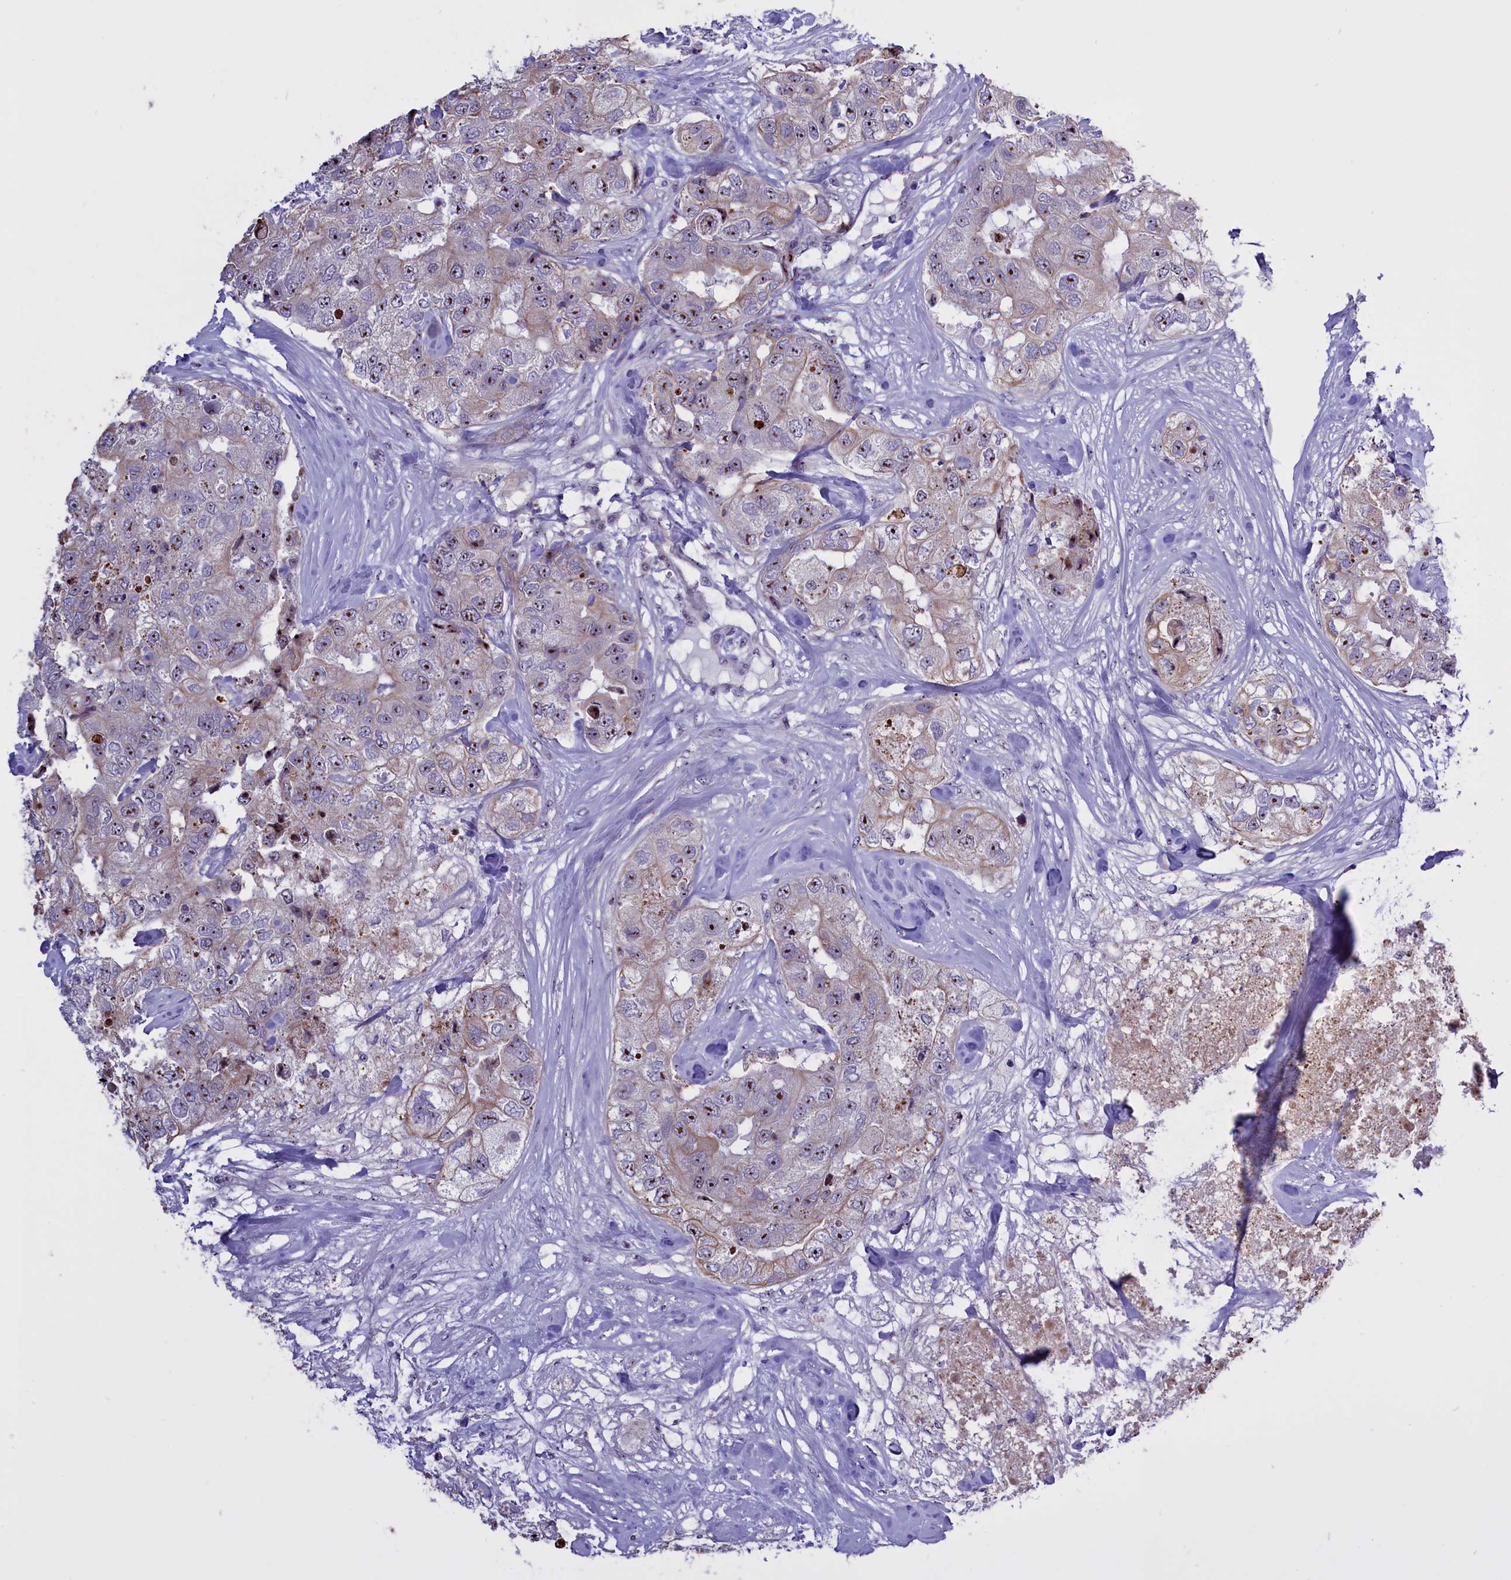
{"staining": {"intensity": "strong", "quantity": "25%-75%", "location": "nuclear"}, "tissue": "breast cancer", "cell_type": "Tumor cells", "image_type": "cancer", "snomed": [{"axis": "morphology", "description": "Duct carcinoma"}, {"axis": "topography", "description": "Breast"}], "caption": "Human breast cancer (invasive ductal carcinoma) stained with a brown dye demonstrates strong nuclear positive staining in approximately 25%-75% of tumor cells.", "gene": "TBL3", "patient": {"sex": "female", "age": 62}}